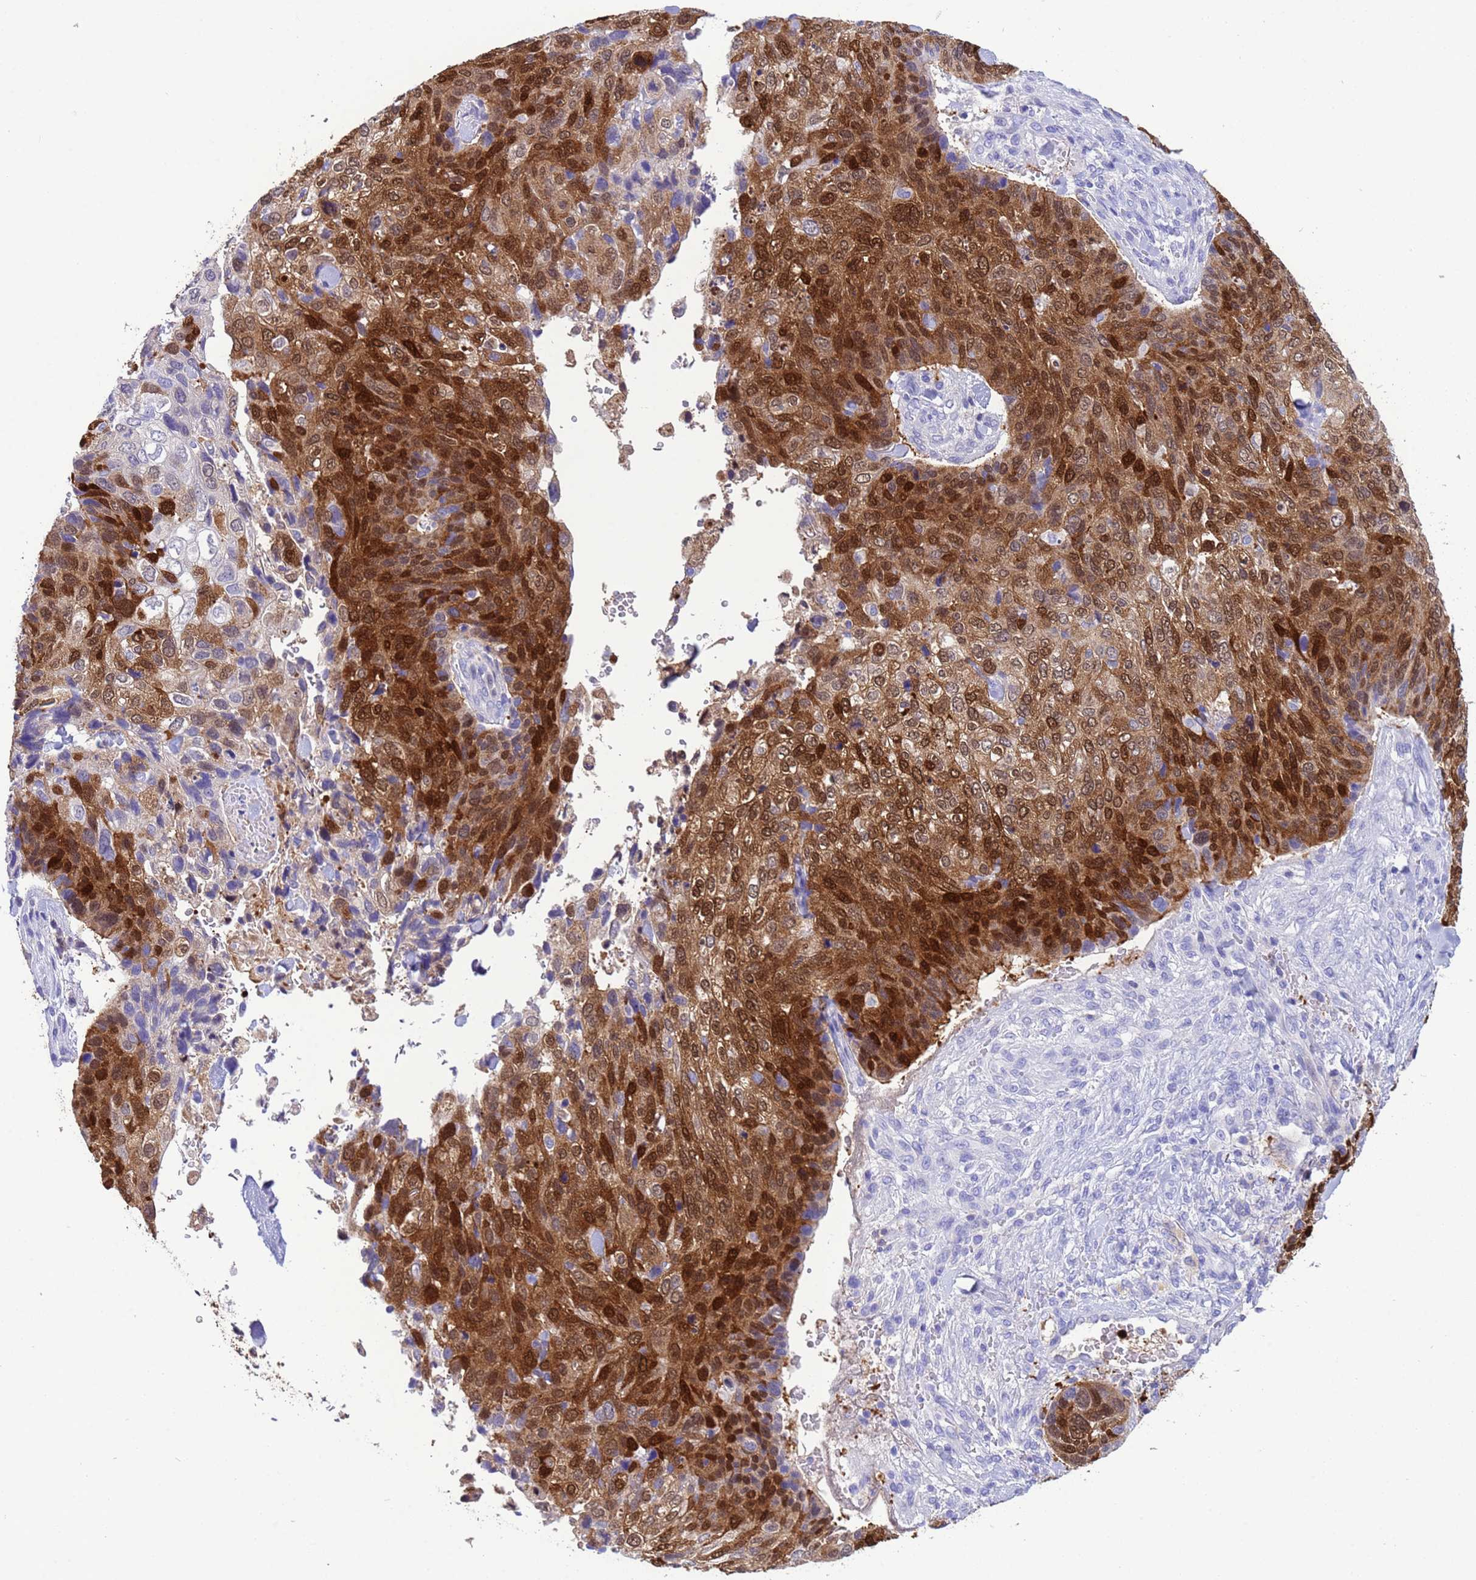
{"staining": {"intensity": "strong", "quantity": ">75%", "location": "cytoplasmic/membranous,nuclear"}, "tissue": "skin cancer", "cell_type": "Tumor cells", "image_type": "cancer", "snomed": [{"axis": "morphology", "description": "Basal cell carcinoma"}, {"axis": "topography", "description": "Skin"}], "caption": "Immunohistochemical staining of human skin cancer exhibits high levels of strong cytoplasmic/membranous and nuclear staining in about >75% of tumor cells.", "gene": "AKR1C2", "patient": {"sex": "female", "age": 74}}